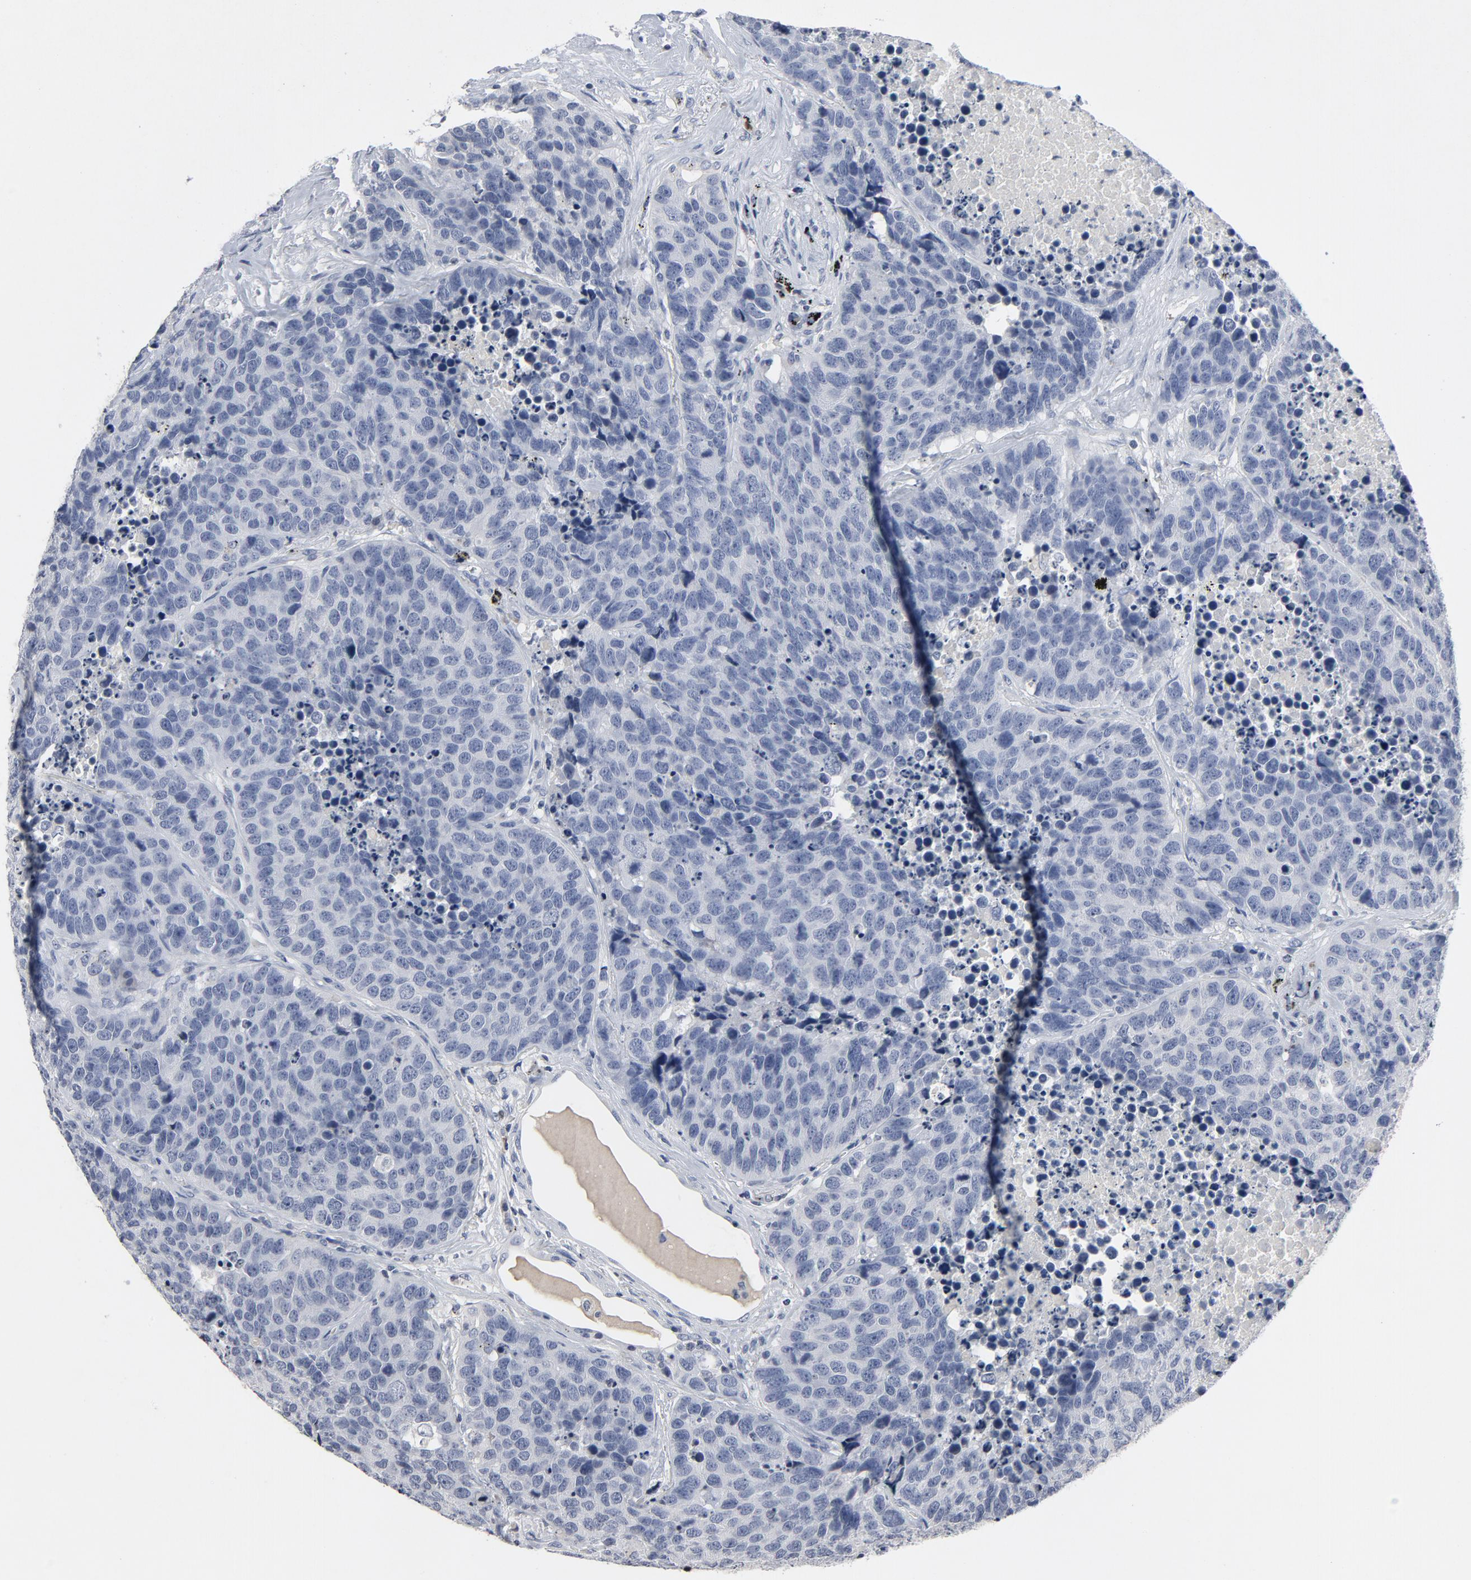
{"staining": {"intensity": "negative", "quantity": "none", "location": "none"}, "tissue": "carcinoid", "cell_type": "Tumor cells", "image_type": "cancer", "snomed": [{"axis": "morphology", "description": "Carcinoid, malignant, NOS"}, {"axis": "topography", "description": "Lung"}], "caption": "DAB (3,3'-diaminobenzidine) immunohistochemical staining of human malignant carcinoid demonstrates no significant expression in tumor cells.", "gene": "TCL1A", "patient": {"sex": "male", "age": 60}}